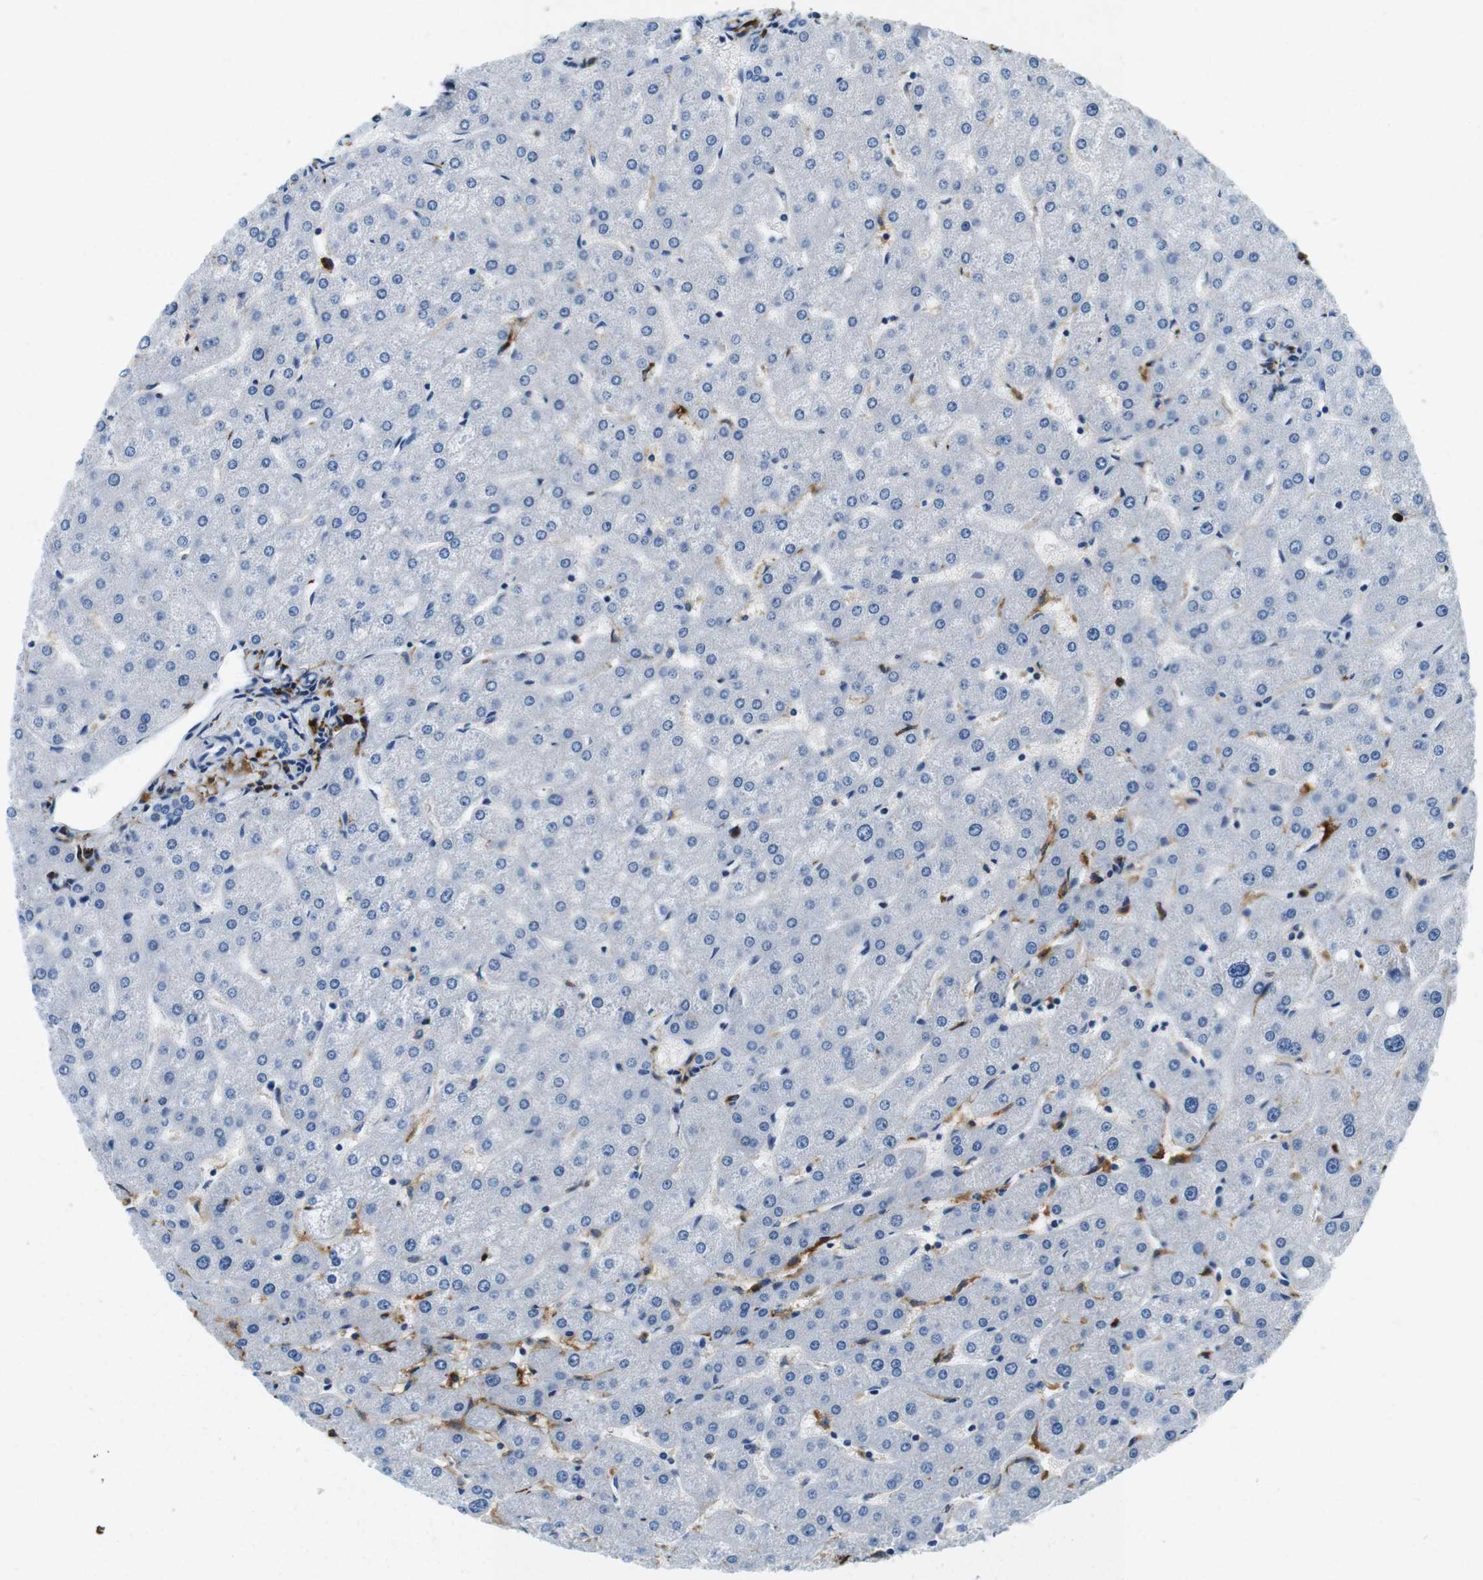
{"staining": {"intensity": "negative", "quantity": "none", "location": "none"}, "tissue": "liver", "cell_type": "Cholangiocytes", "image_type": "normal", "snomed": [{"axis": "morphology", "description": "Normal tissue, NOS"}, {"axis": "topography", "description": "Liver"}], "caption": "Cholangiocytes are negative for brown protein staining in unremarkable liver. (Brightfield microscopy of DAB immunohistochemistry (IHC) at high magnification).", "gene": "HLA", "patient": {"sex": "male", "age": 67}}